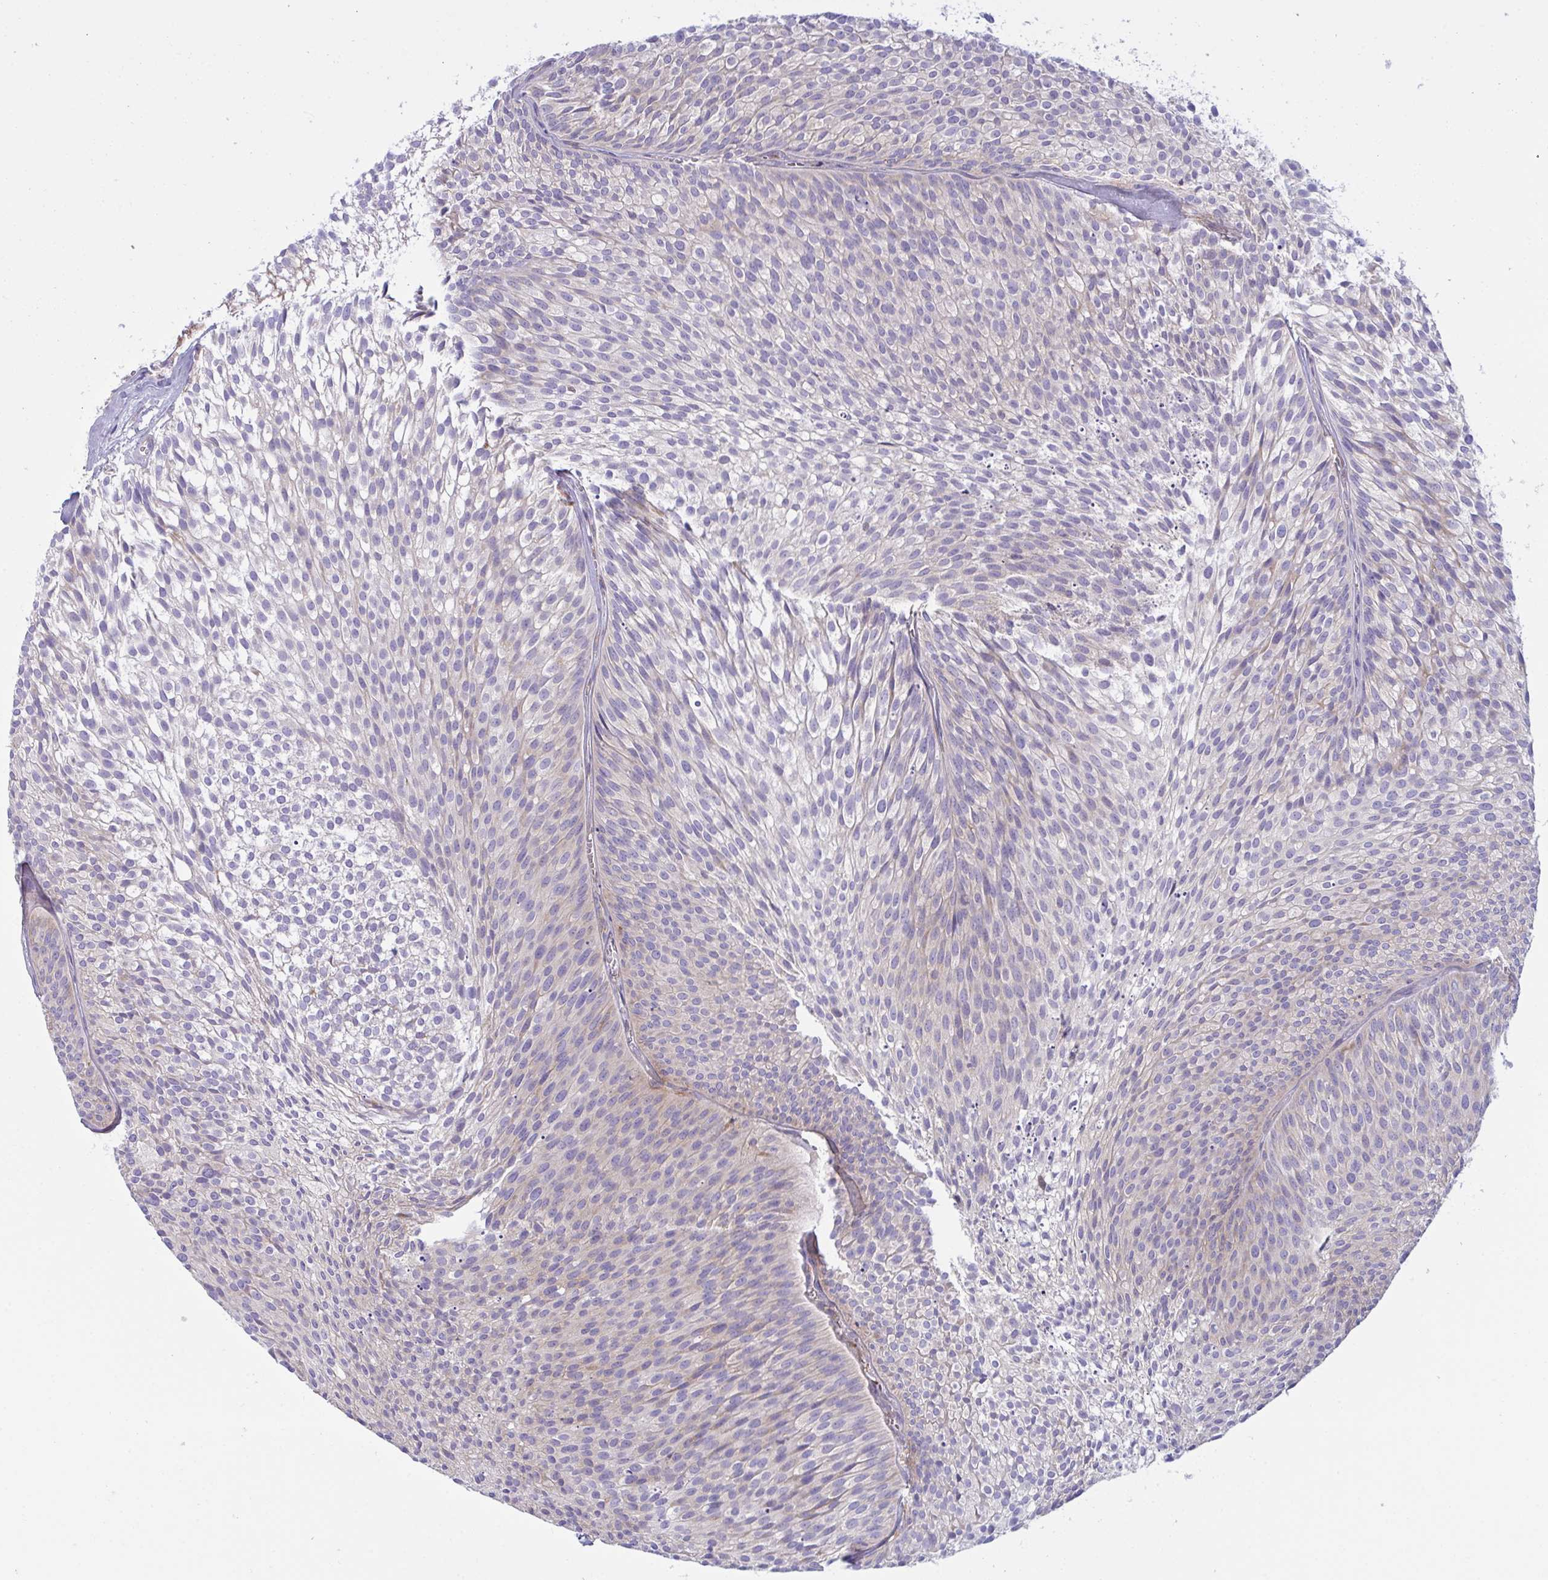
{"staining": {"intensity": "negative", "quantity": "none", "location": "none"}, "tissue": "urothelial cancer", "cell_type": "Tumor cells", "image_type": "cancer", "snomed": [{"axis": "morphology", "description": "Urothelial carcinoma, Low grade"}, {"axis": "topography", "description": "Urinary bladder"}], "caption": "Histopathology image shows no protein staining in tumor cells of urothelial carcinoma (low-grade) tissue. (Stains: DAB (3,3'-diaminobenzidine) IHC with hematoxylin counter stain, Microscopy: brightfield microscopy at high magnification).", "gene": "TSC22D3", "patient": {"sex": "male", "age": 91}}